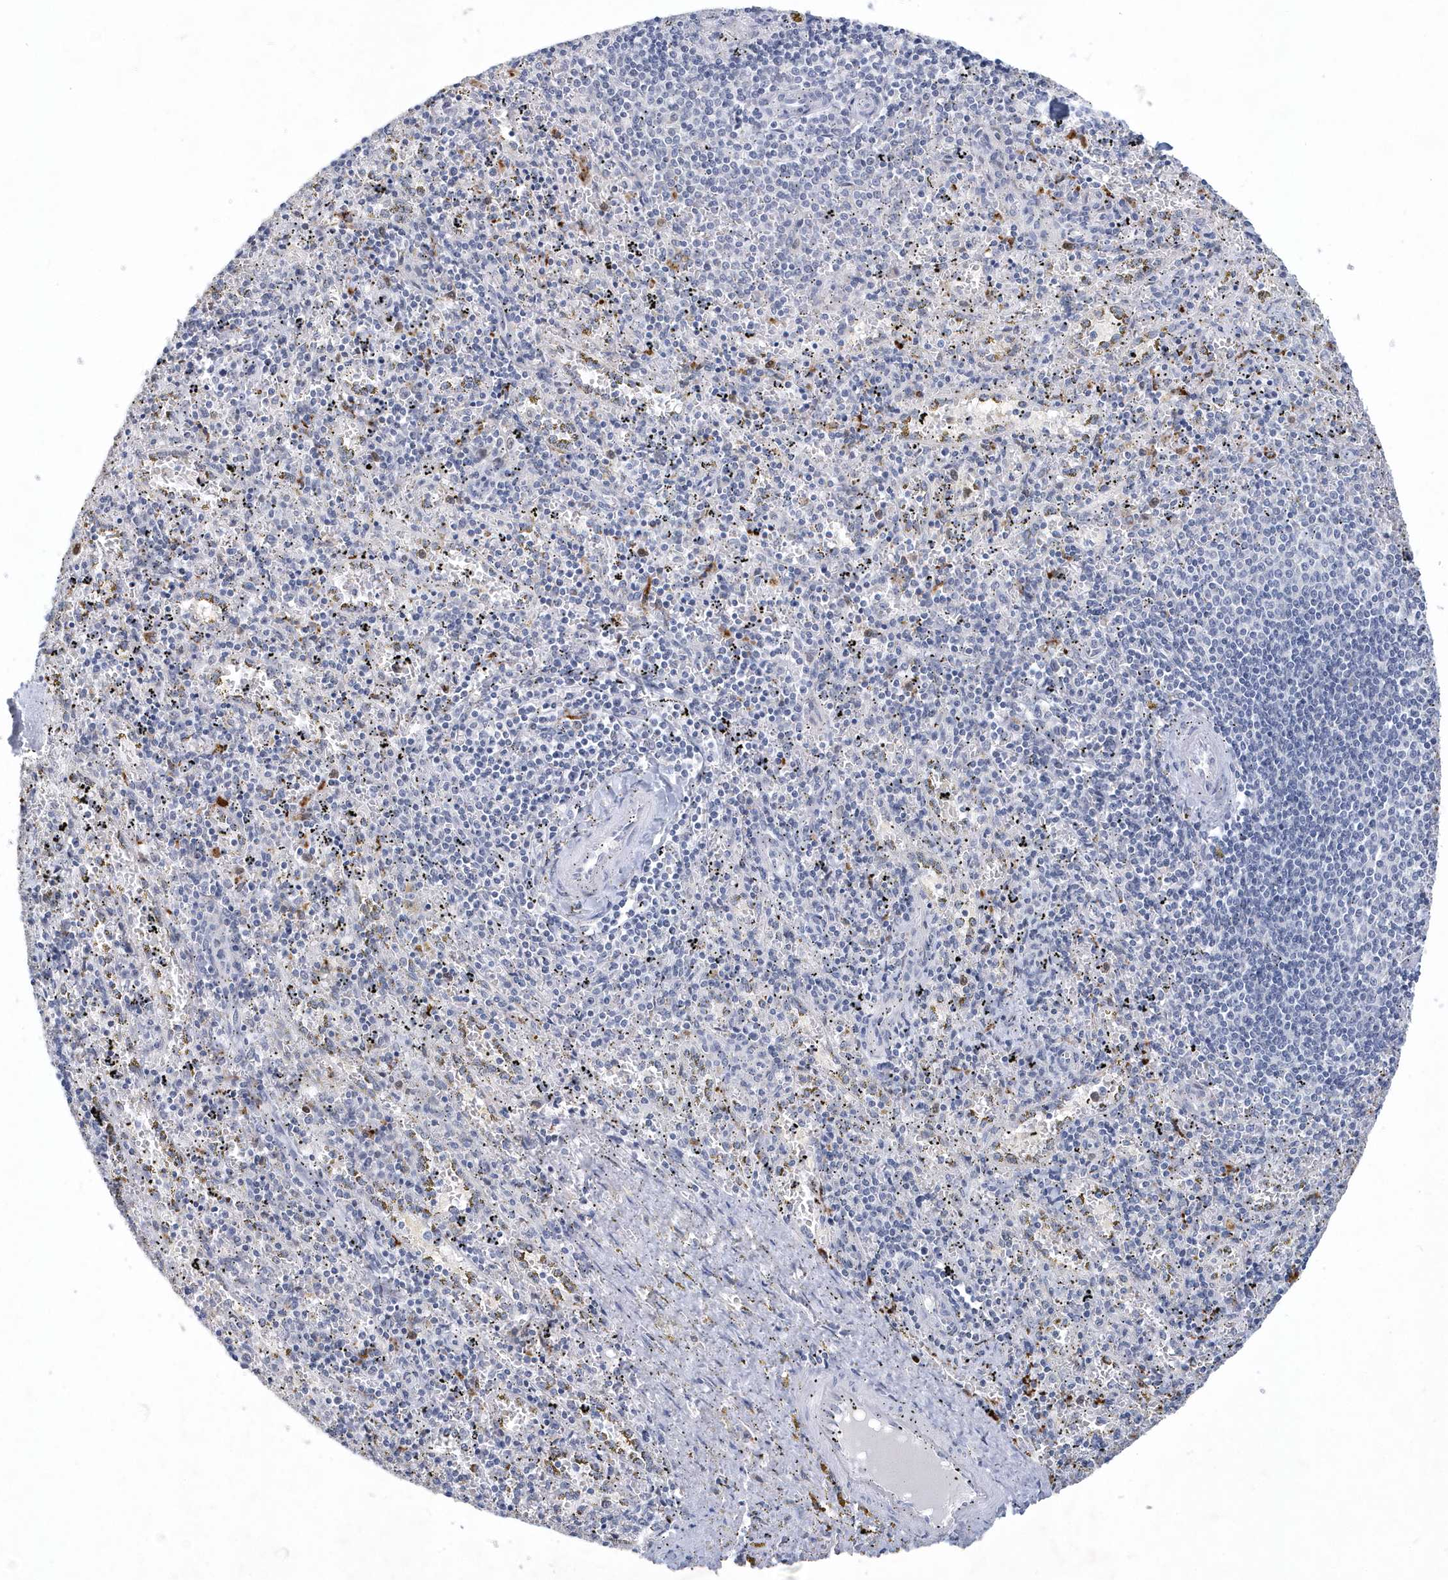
{"staining": {"intensity": "negative", "quantity": "none", "location": "none"}, "tissue": "spleen", "cell_type": "Cells in red pulp", "image_type": "normal", "snomed": [{"axis": "morphology", "description": "Normal tissue, NOS"}, {"axis": "topography", "description": "Spleen"}], "caption": "Cells in red pulp show no significant protein staining in normal spleen.", "gene": "SRGAP3", "patient": {"sex": "male", "age": 11}}